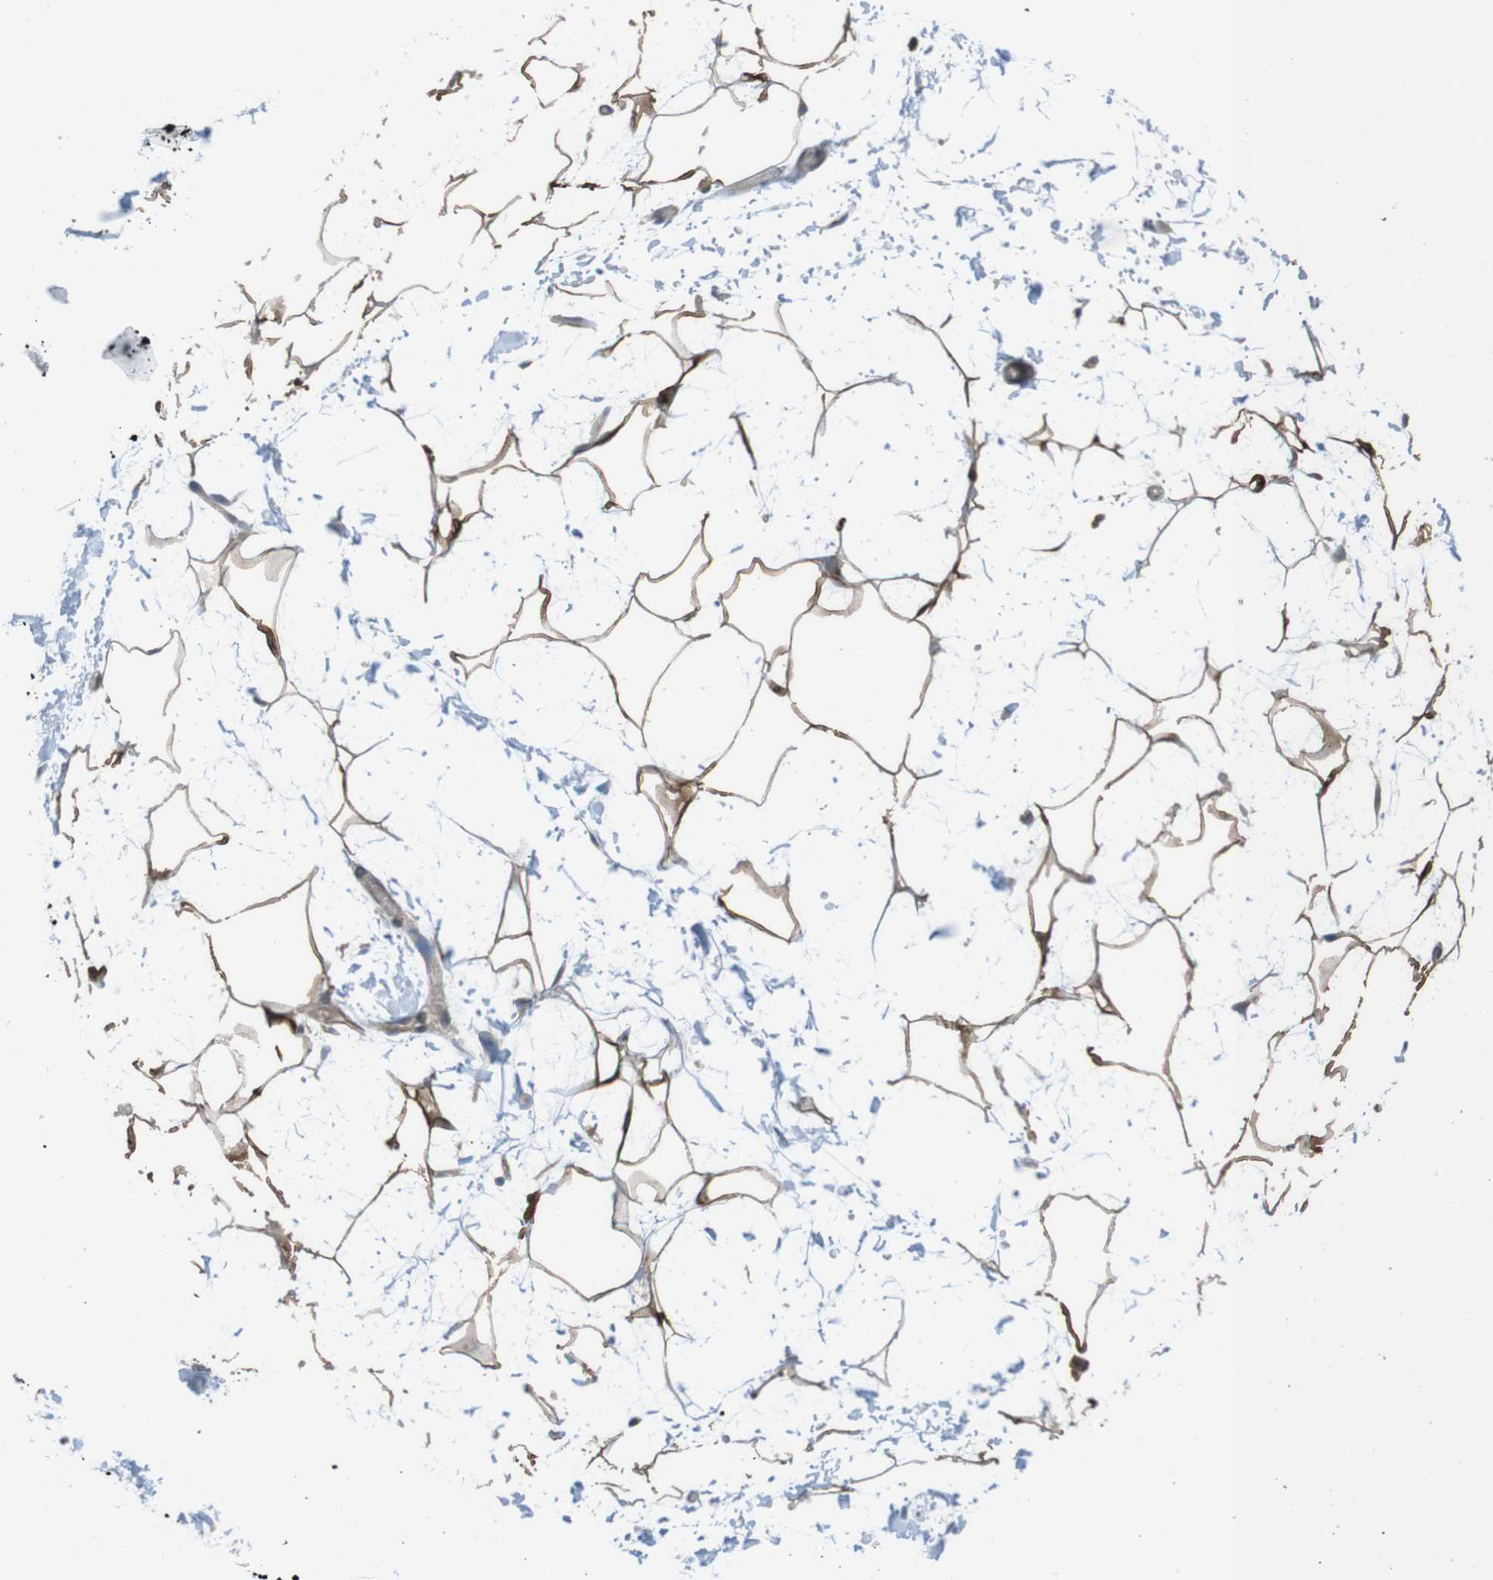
{"staining": {"intensity": "moderate", "quantity": ">75%", "location": "cytoplasmic/membranous"}, "tissue": "adipose tissue", "cell_type": "Adipocytes", "image_type": "normal", "snomed": [{"axis": "morphology", "description": "Normal tissue, NOS"}, {"axis": "topography", "description": "Soft tissue"}], "caption": "Immunohistochemical staining of normal human adipose tissue shows >75% levels of moderate cytoplasmic/membranous protein expression in approximately >75% of adipocytes.", "gene": "MTHFD1L", "patient": {"sex": "male", "age": 72}}